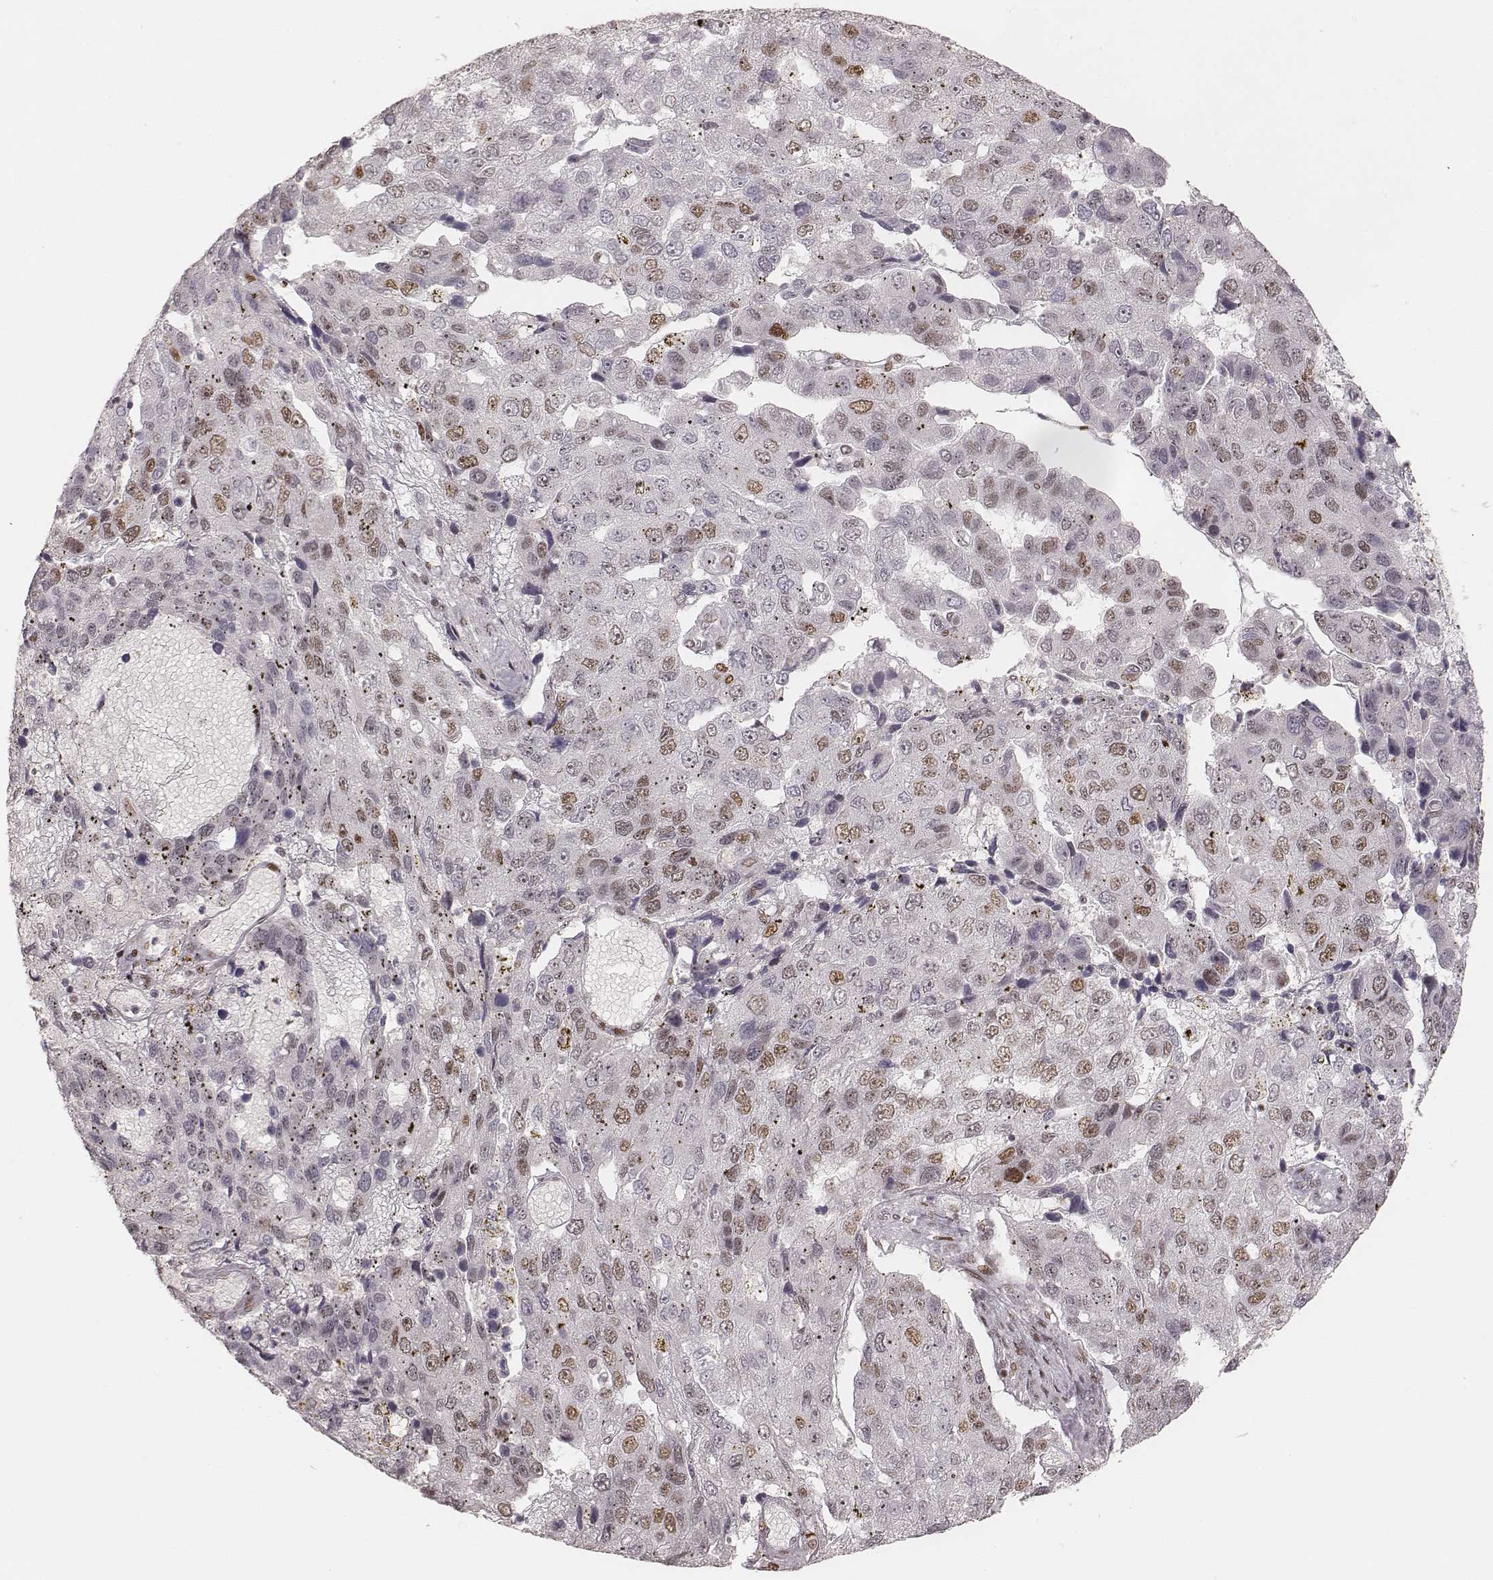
{"staining": {"intensity": "moderate", "quantity": "25%-75%", "location": "nuclear"}, "tissue": "pancreatic cancer", "cell_type": "Tumor cells", "image_type": "cancer", "snomed": [{"axis": "morphology", "description": "Adenocarcinoma, NOS"}, {"axis": "topography", "description": "Pancreas"}], "caption": "Immunohistochemistry (IHC) (DAB (3,3'-diaminobenzidine)) staining of human pancreatic adenocarcinoma exhibits moderate nuclear protein positivity in approximately 25%-75% of tumor cells.", "gene": "HNRNPC", "patient": {"sex": "female", "age": 61}}